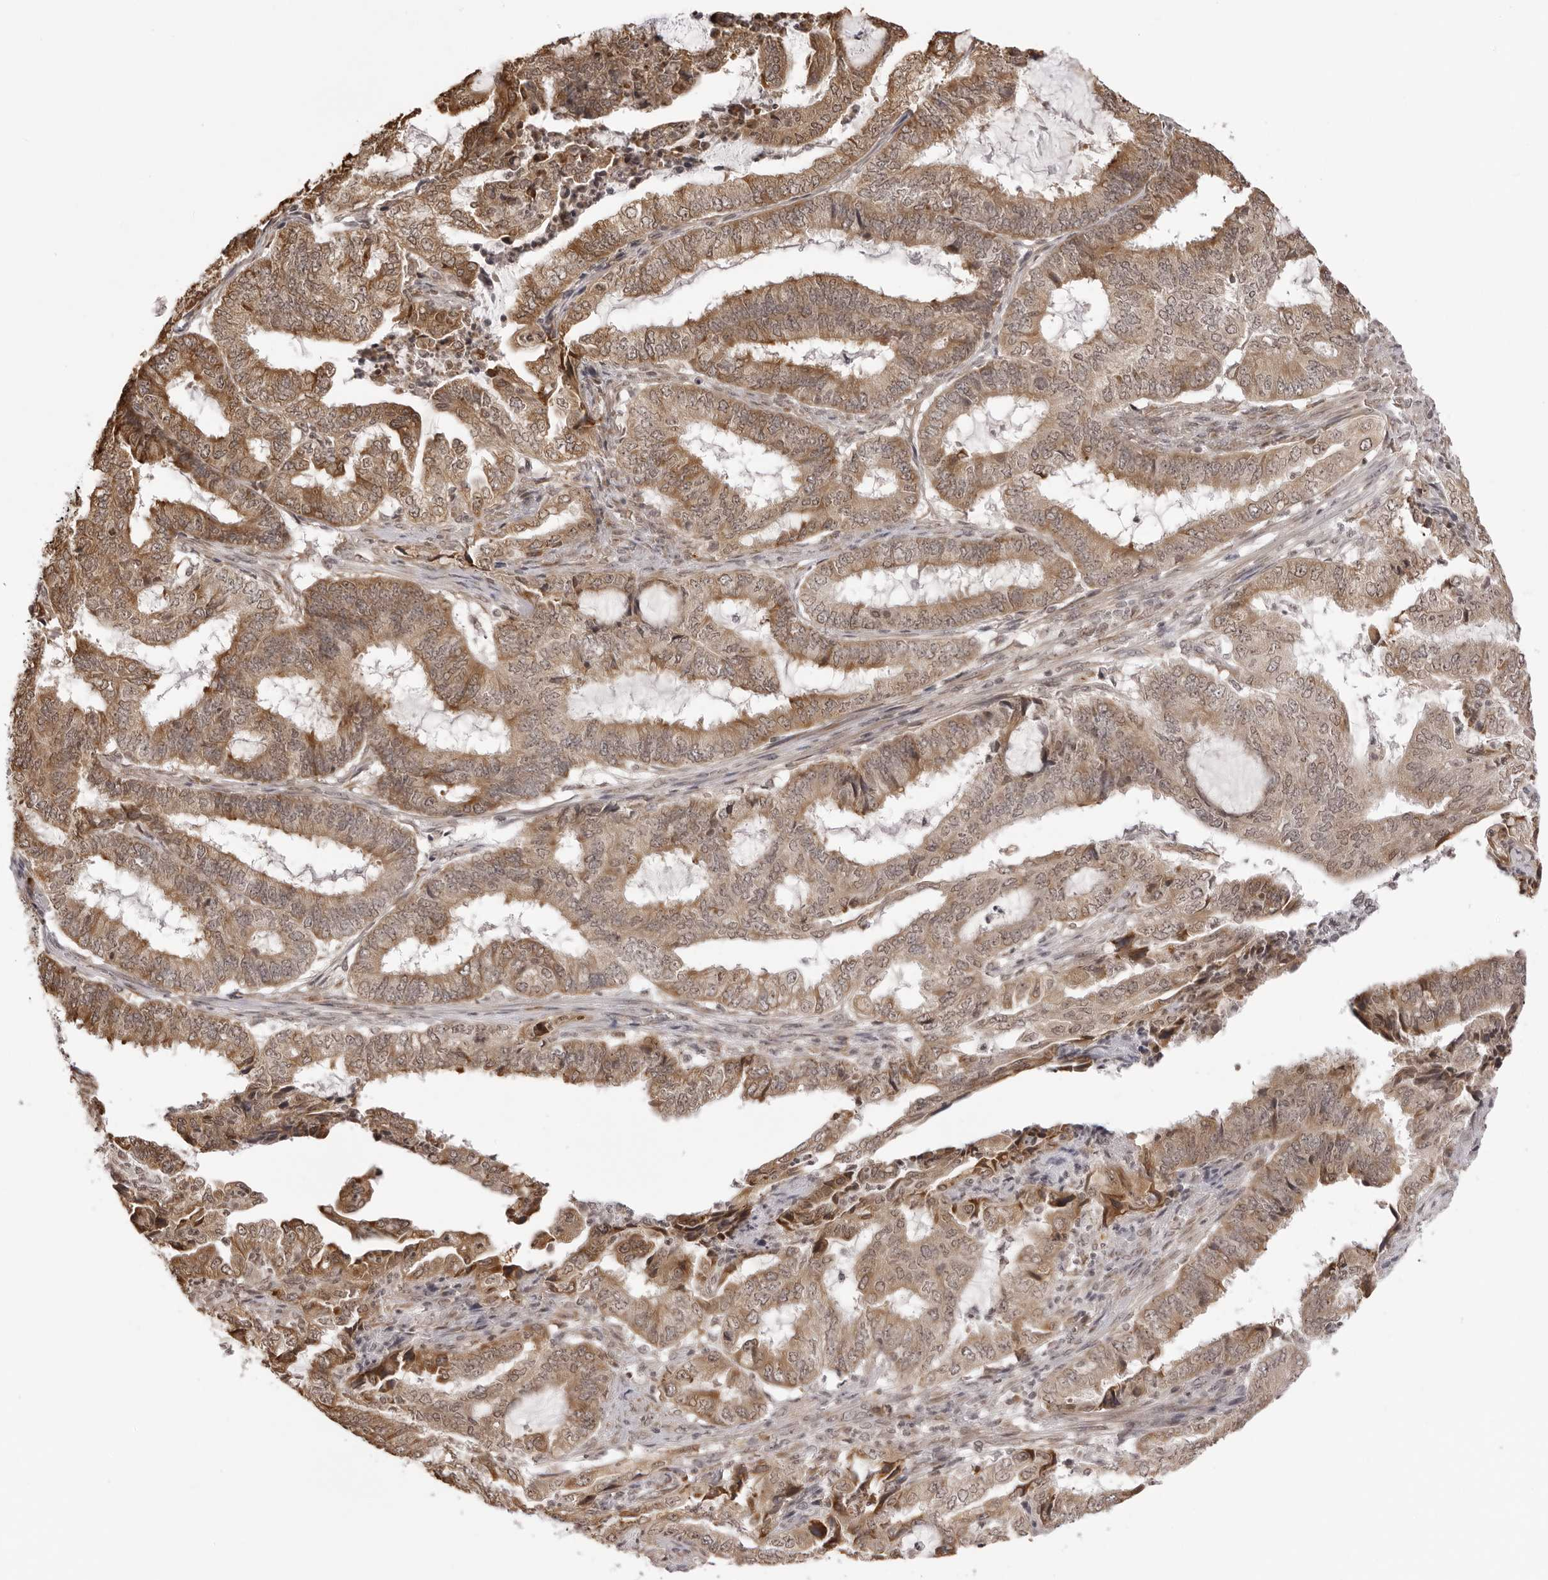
{"staining": {"intensity": "moderate", "quantity": ">75%", "location": "cytoplasmic/membranous"}, "tissue": "endometrial cancer", "cell_type": "Tumor cells", "image_type": "cancer", "snomed": [{"axis": "morphology", "description": "Adenocarcinoma, NOS"}, {"axis": "topography", "description": "Endometrium"}], "caption": "A brown stain shows moderate cytoplasmic/membranous staining of a protein in human endometrial adenocarcinoma tumor cells.", "gene": "ZC3H11A", "patient": {"sex": "female", "age": 51}}